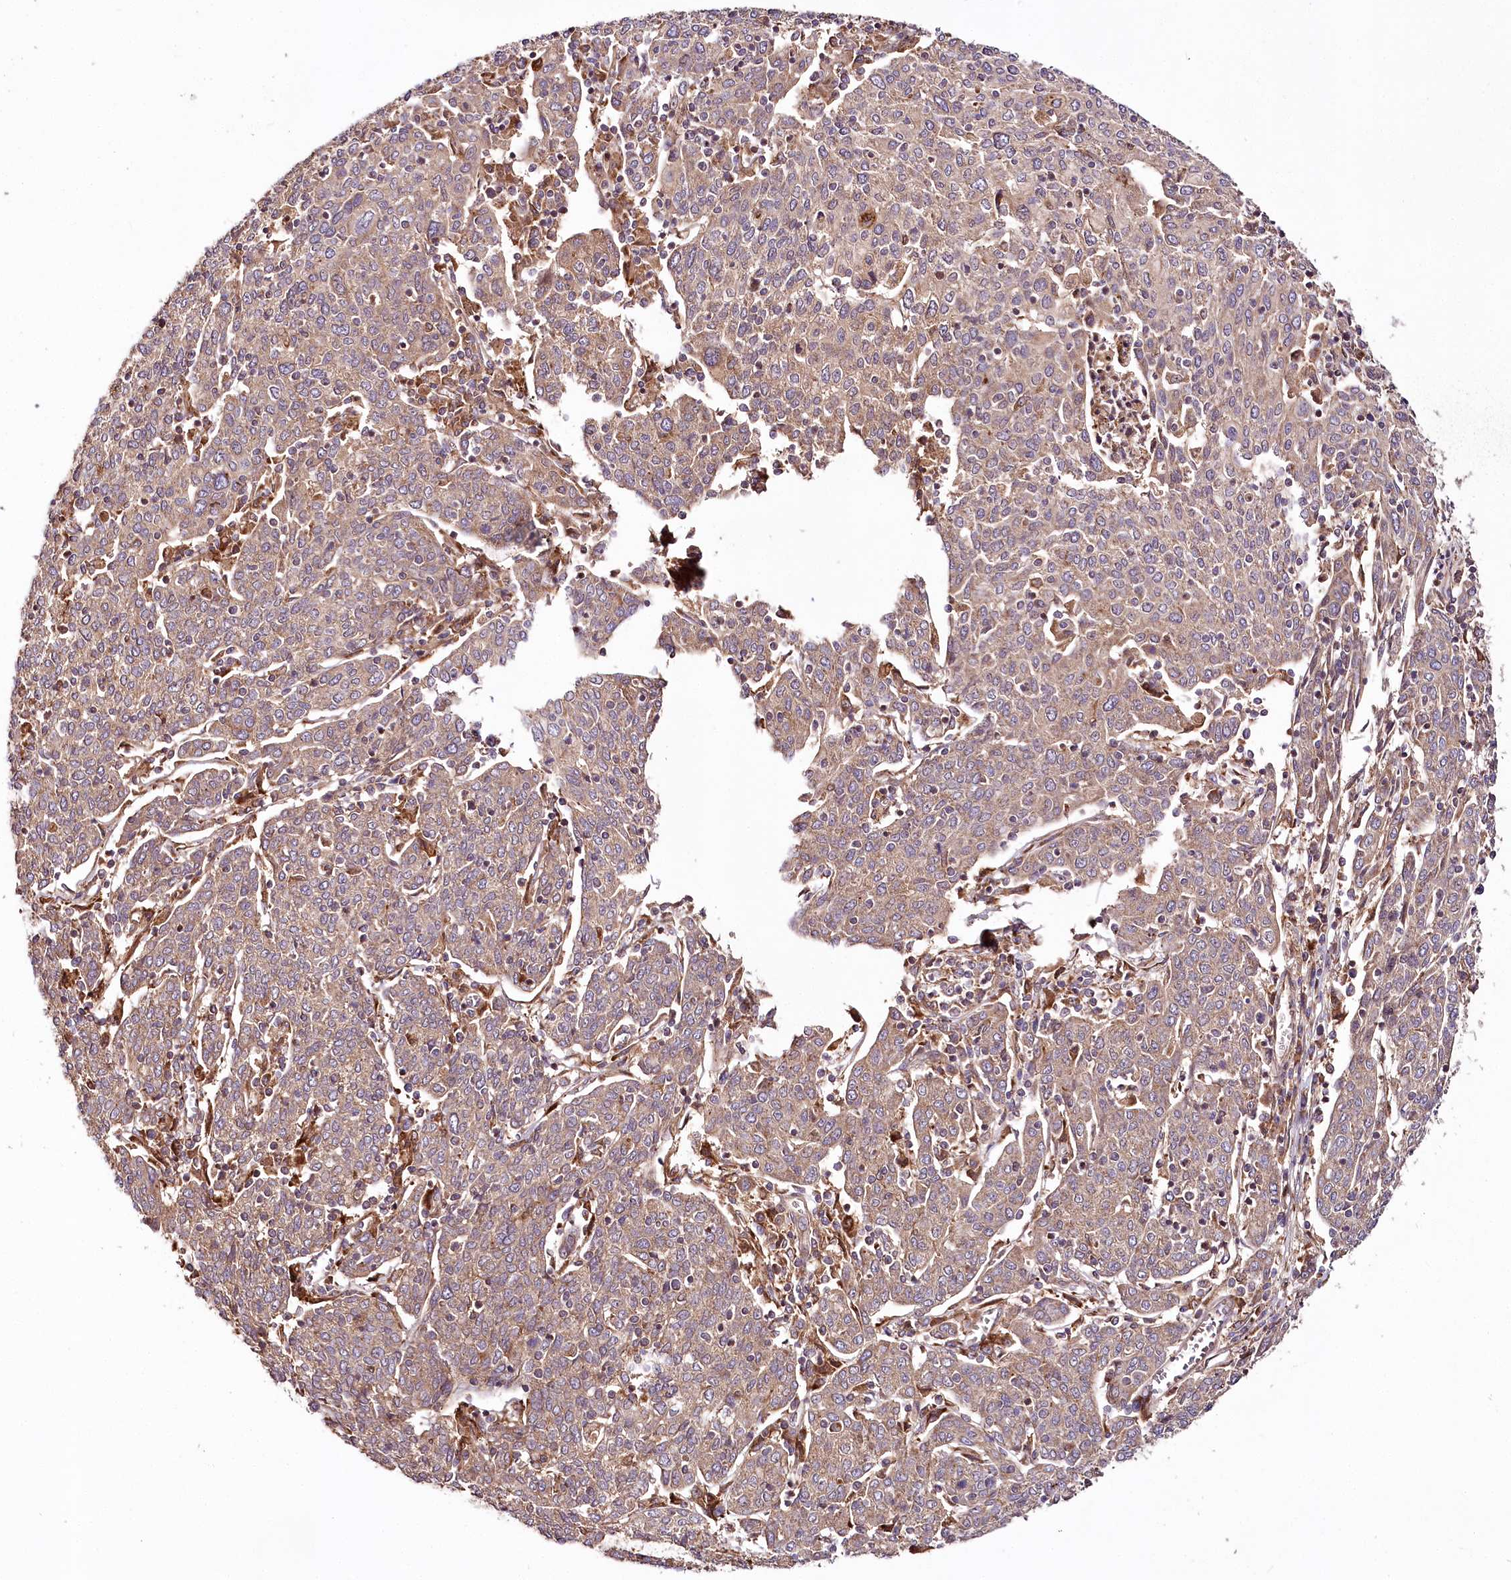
{"staining": {"intensity": "moderate", "quantity": ">75%", "location": "cytoplasmic/membranous"}, "tissue": "cervical cancer", "cell_type": "Tumor cells", "image_type": "cancer", "snomed": [{"axis": "morphology", "description": "Squamous cell carcinoma, NOS"}, {"axis": "topography", "description": "Cervix"}], "caption": "A brown stain labels moderate cytoplasmic/membranous positivity of a protein in human cervical cancer (squamous cell carcinoma) tumor cells.", "gene": "RAB7A", "patient": {"sex": "female", "age": 67}}